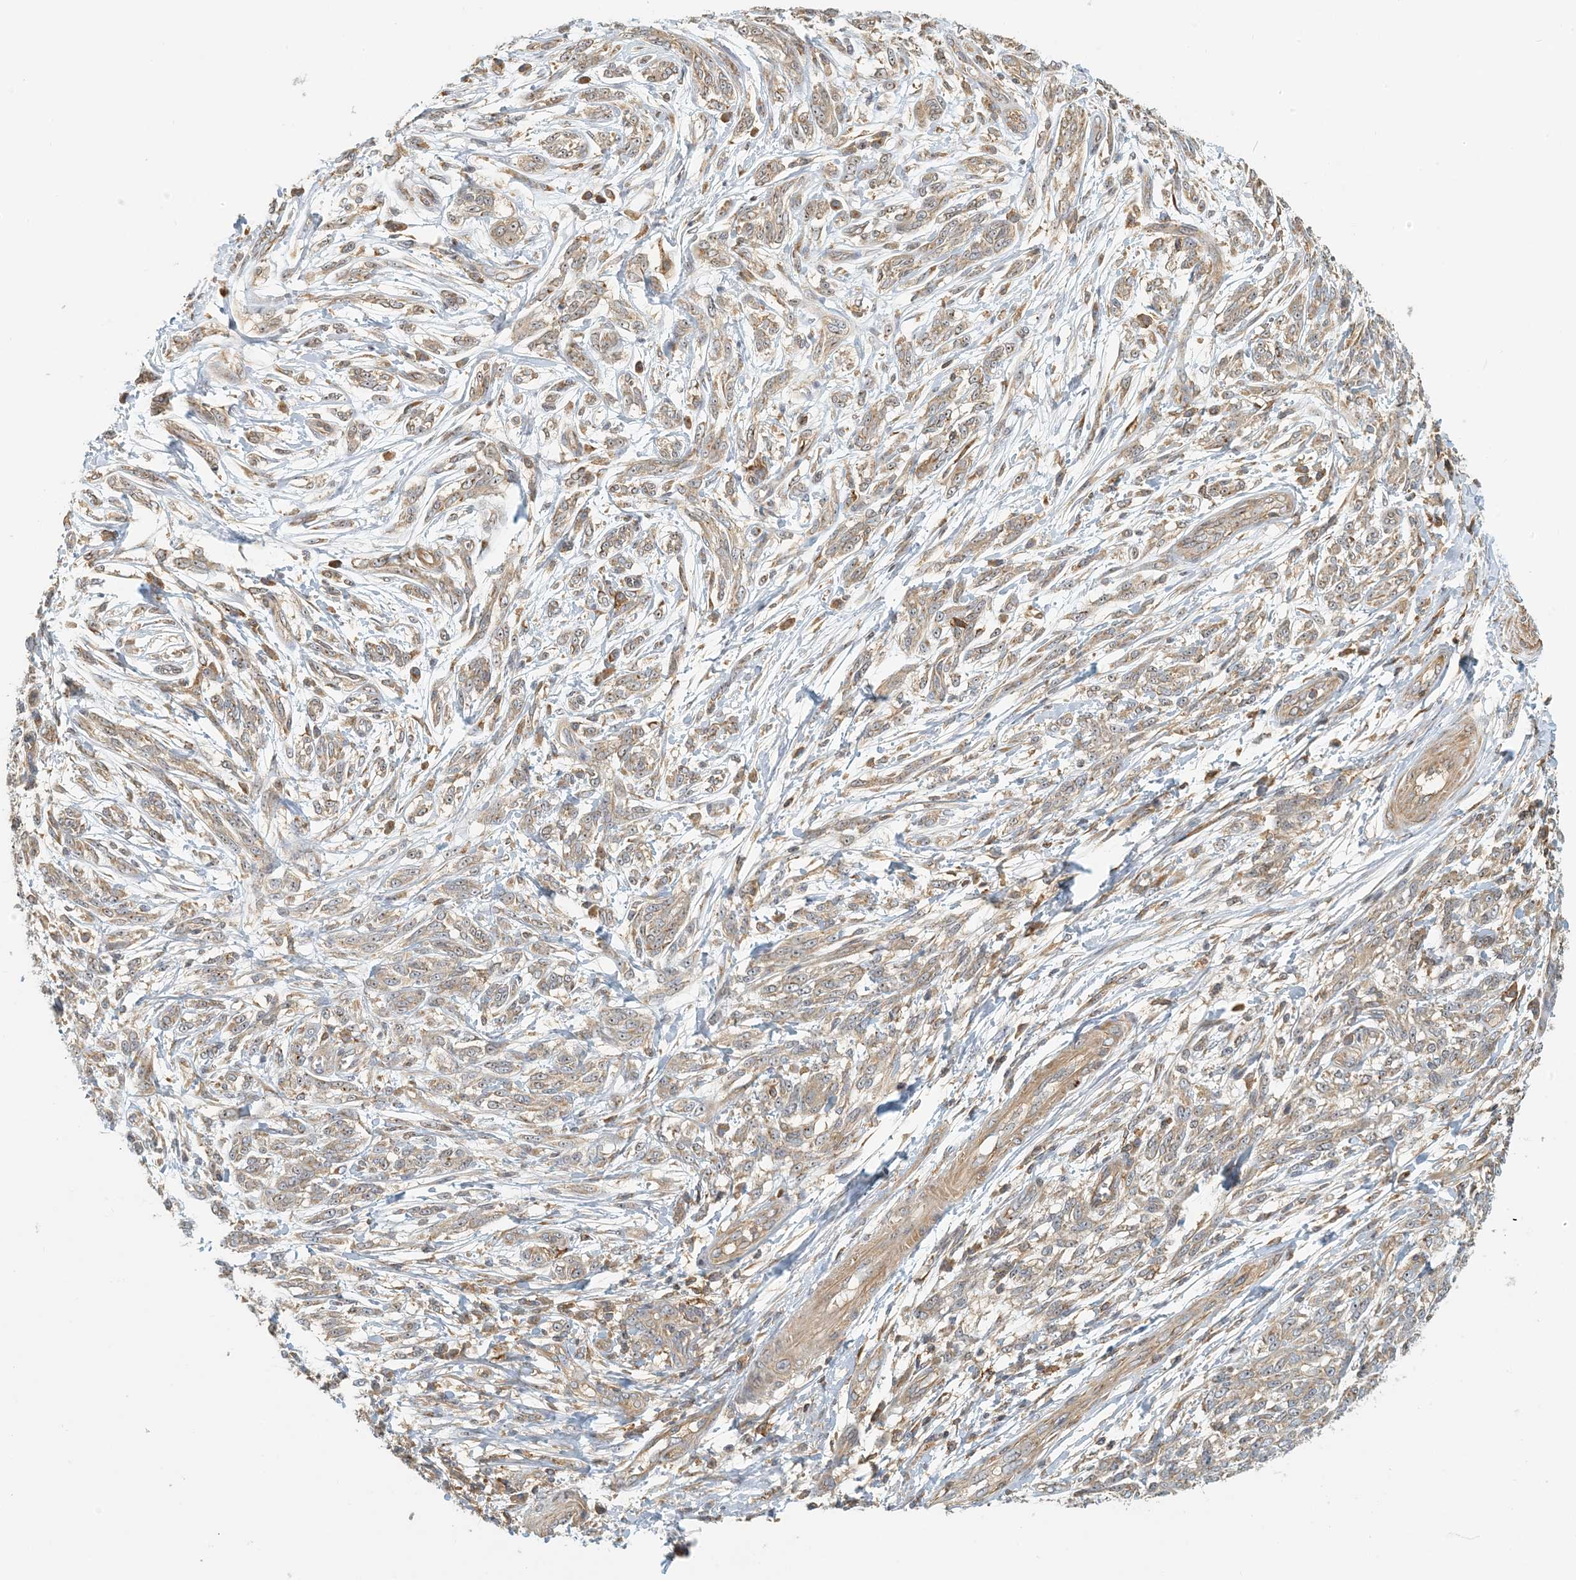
{"staining": {"intensity": "weak", "quantity": ">75%", "location": "cytoplasmic/membranous"}, "tissue": "melanoma", "cell_type": "Tumor cells", "image_type": "cancer", "snomed": [{"axis": "morphology", "description": "Malignant melanoma, NOS"}, {"axis": "topography", "description": "Skin"}], "caption": "A low amount of weak cytoplasmic/membranous staining is appreciated in about >75% of tumor cells in malignant melanoma tissue.", "gene": "COLEC11", "patient": {"sex": "male", "age": 49}}